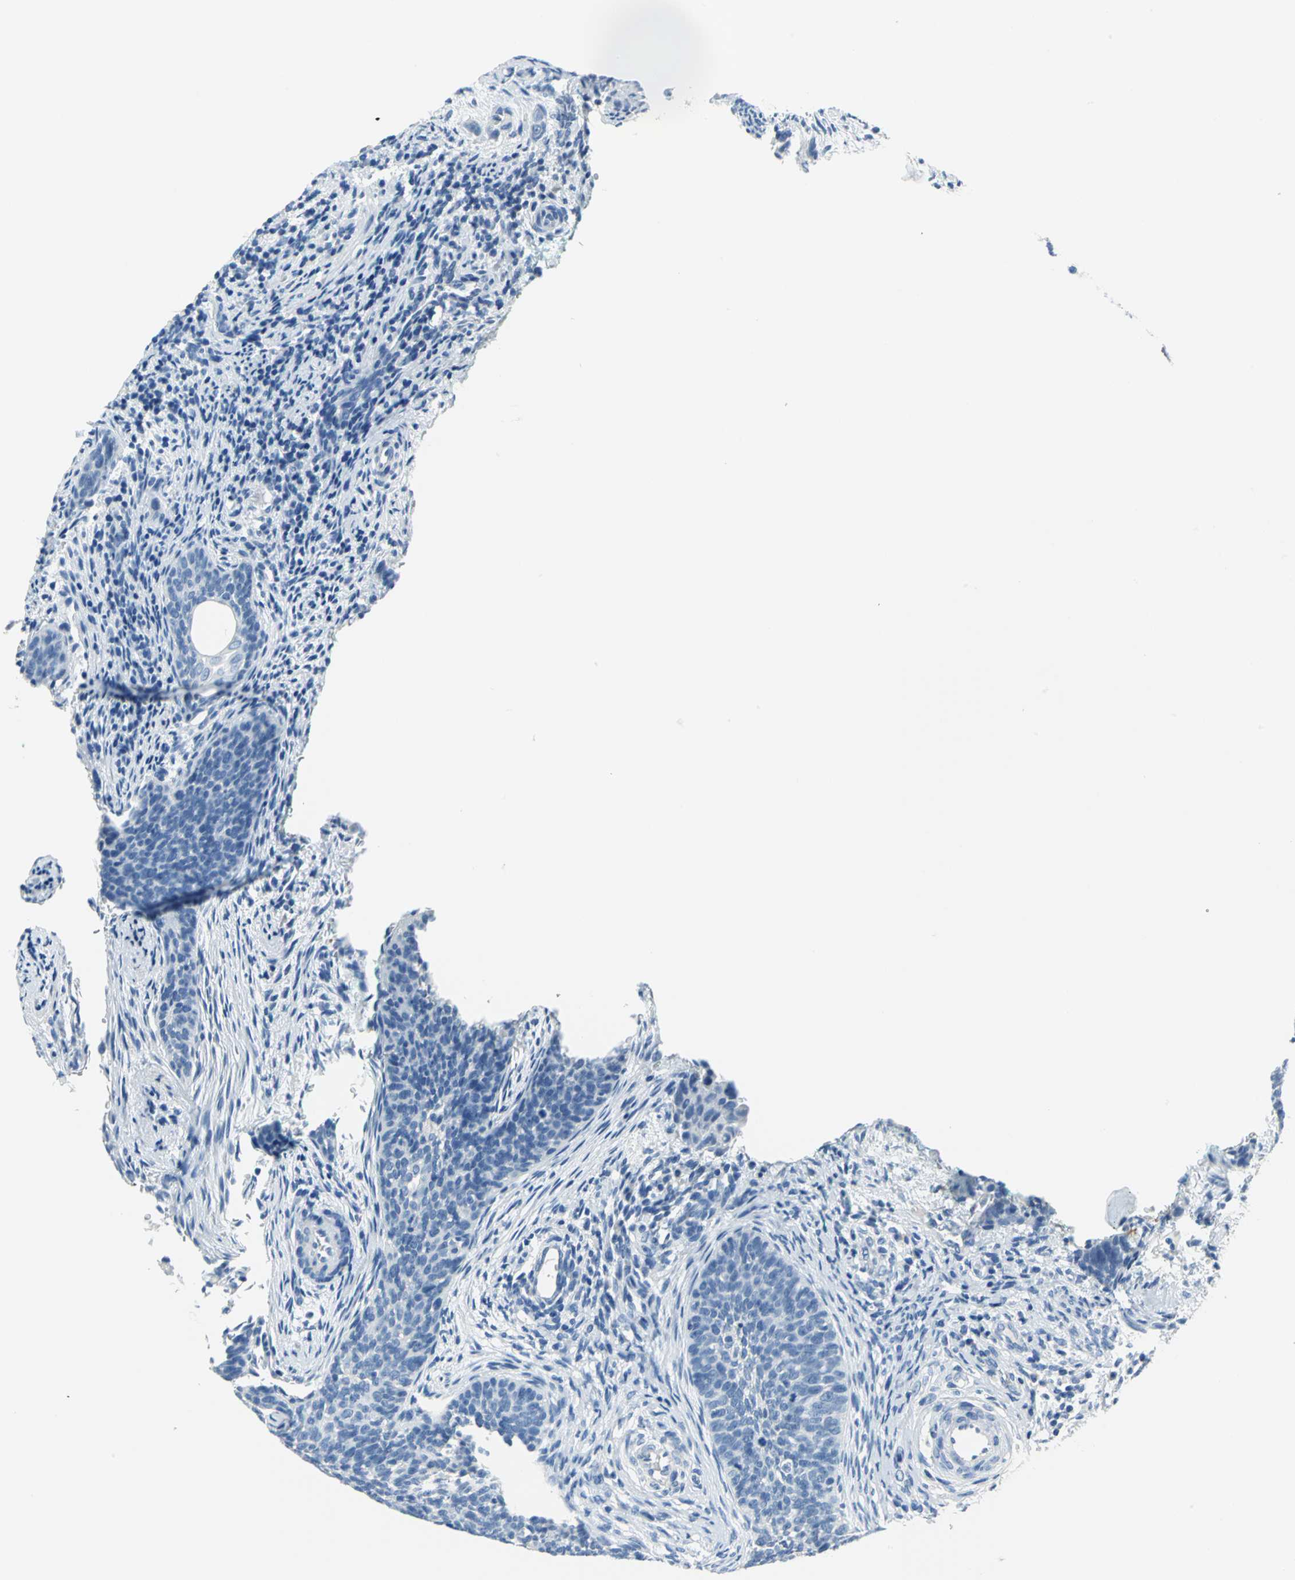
{"staining": {"intensity": "negative", "quantity": "none", "location": "none"}, "tissue": "cervical cancer", "cell_type": "Tumor cells", "image_type": "cancer", "snomed": [{"axis": "morphology", "description": "Squamous cell carcinoma, NOS"}, {"axis": "topography", "description": "Cervix"}], "caption": "This is an immunohistochemistry micrograph of human cervical cancer. There is no expression in tumor cells.", "gene": "PKLR", "patient": {"sex": "female", "age": 33}}